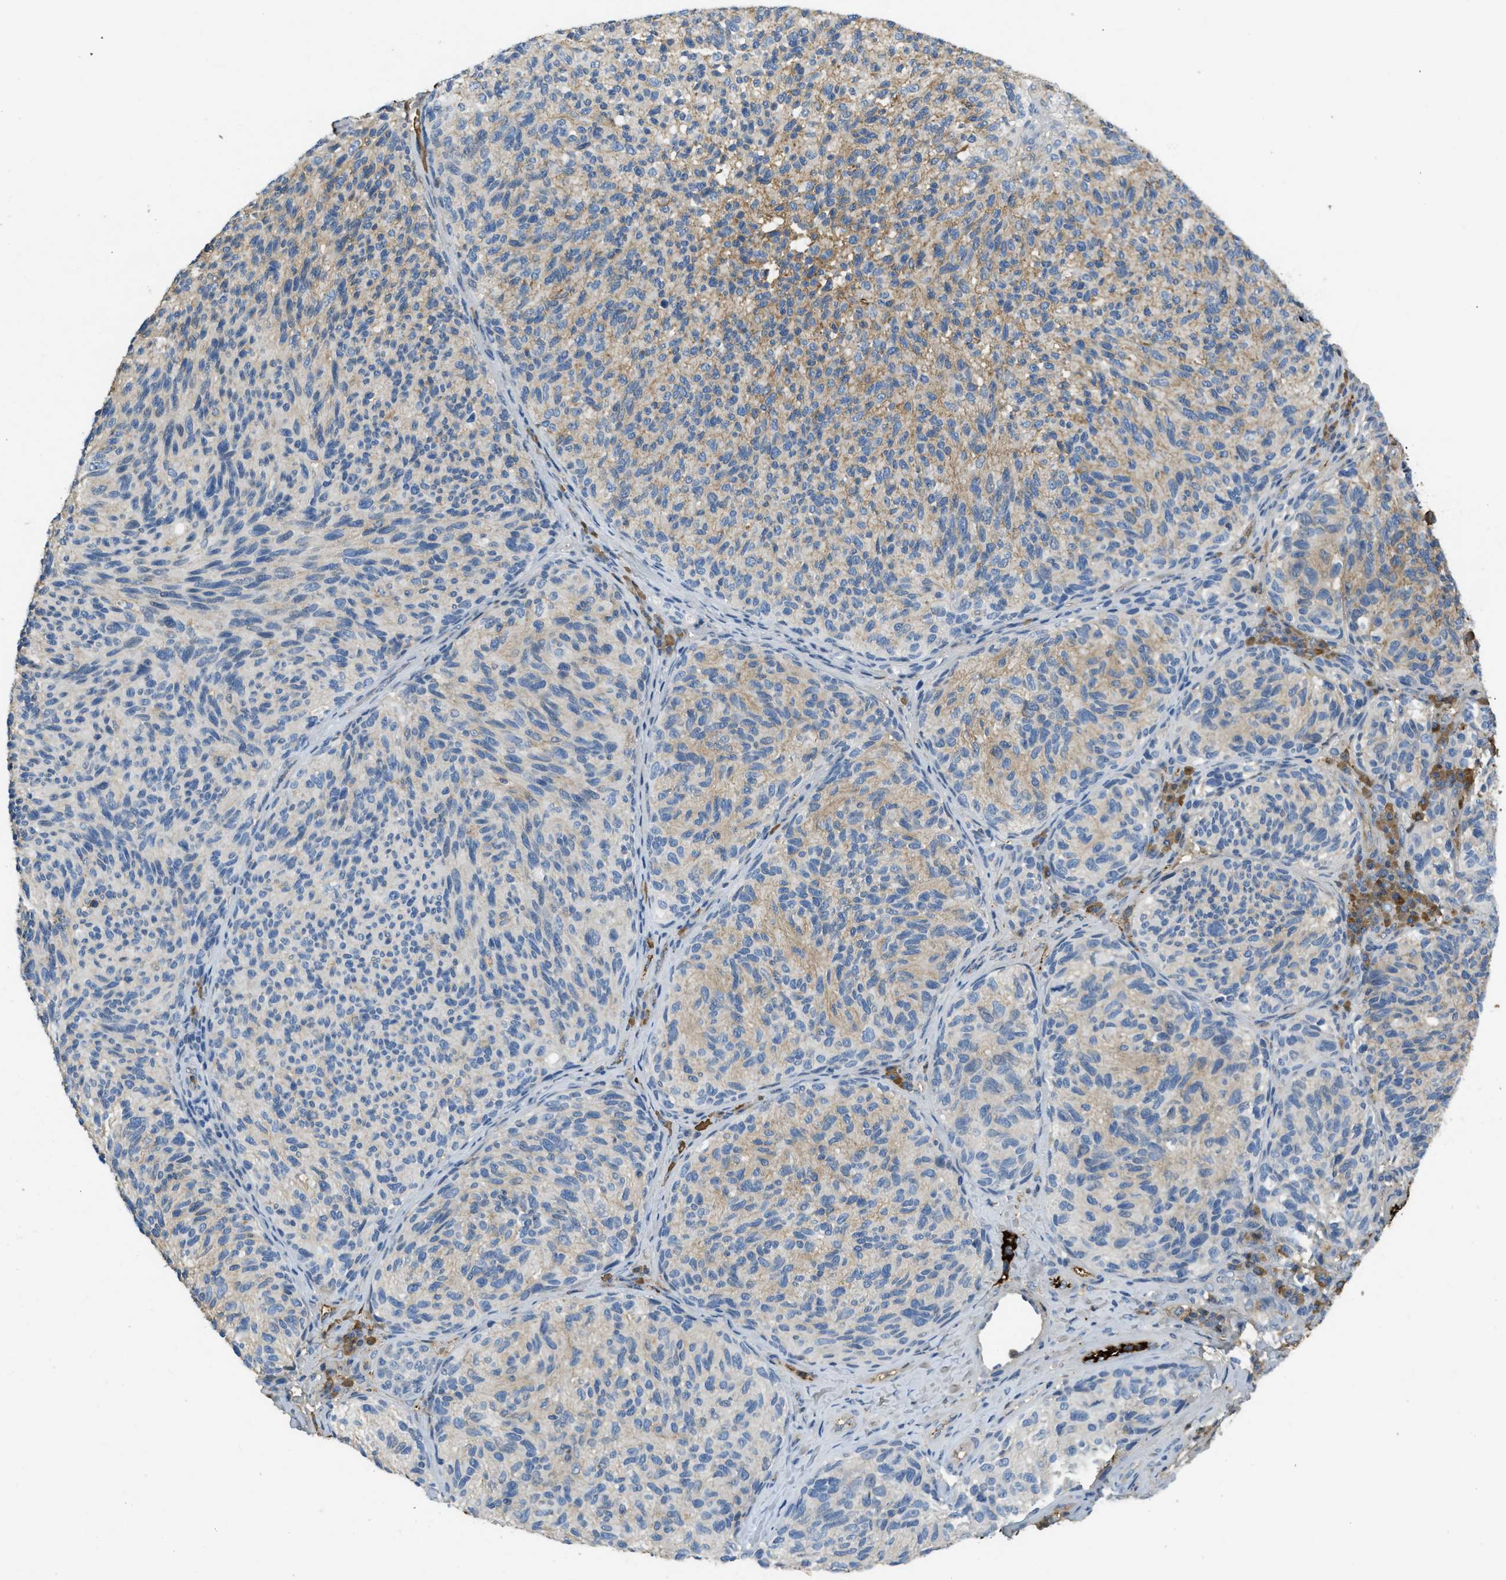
{"staining": {"intensity": "moderate", "quantity": "25%-75%", "location": "cytoplasmic/membranous"}, "tissue": "melanoma", "cell_type": "Tumor cells", "image_type": "cancer", "snomed": [{"axis": "morphology", "description": "Malignant melanoma, NOS"}, {"axis": "topography", "description": "Skin"}], "caption": "Melanoma was stained to show a protein in brown. There is medium levels of moderate cytoplasmic/membranous expression in approximately 25%-75% of tumor cells. The staining is performed using DAB (3,3'-diaminobenzidine) brown chromogen to label protein expression. The nuclei are counter-stained blue using hematoxylin.", "gene": "PRTN3", "patient": {"sex": "female", "age": 73}}